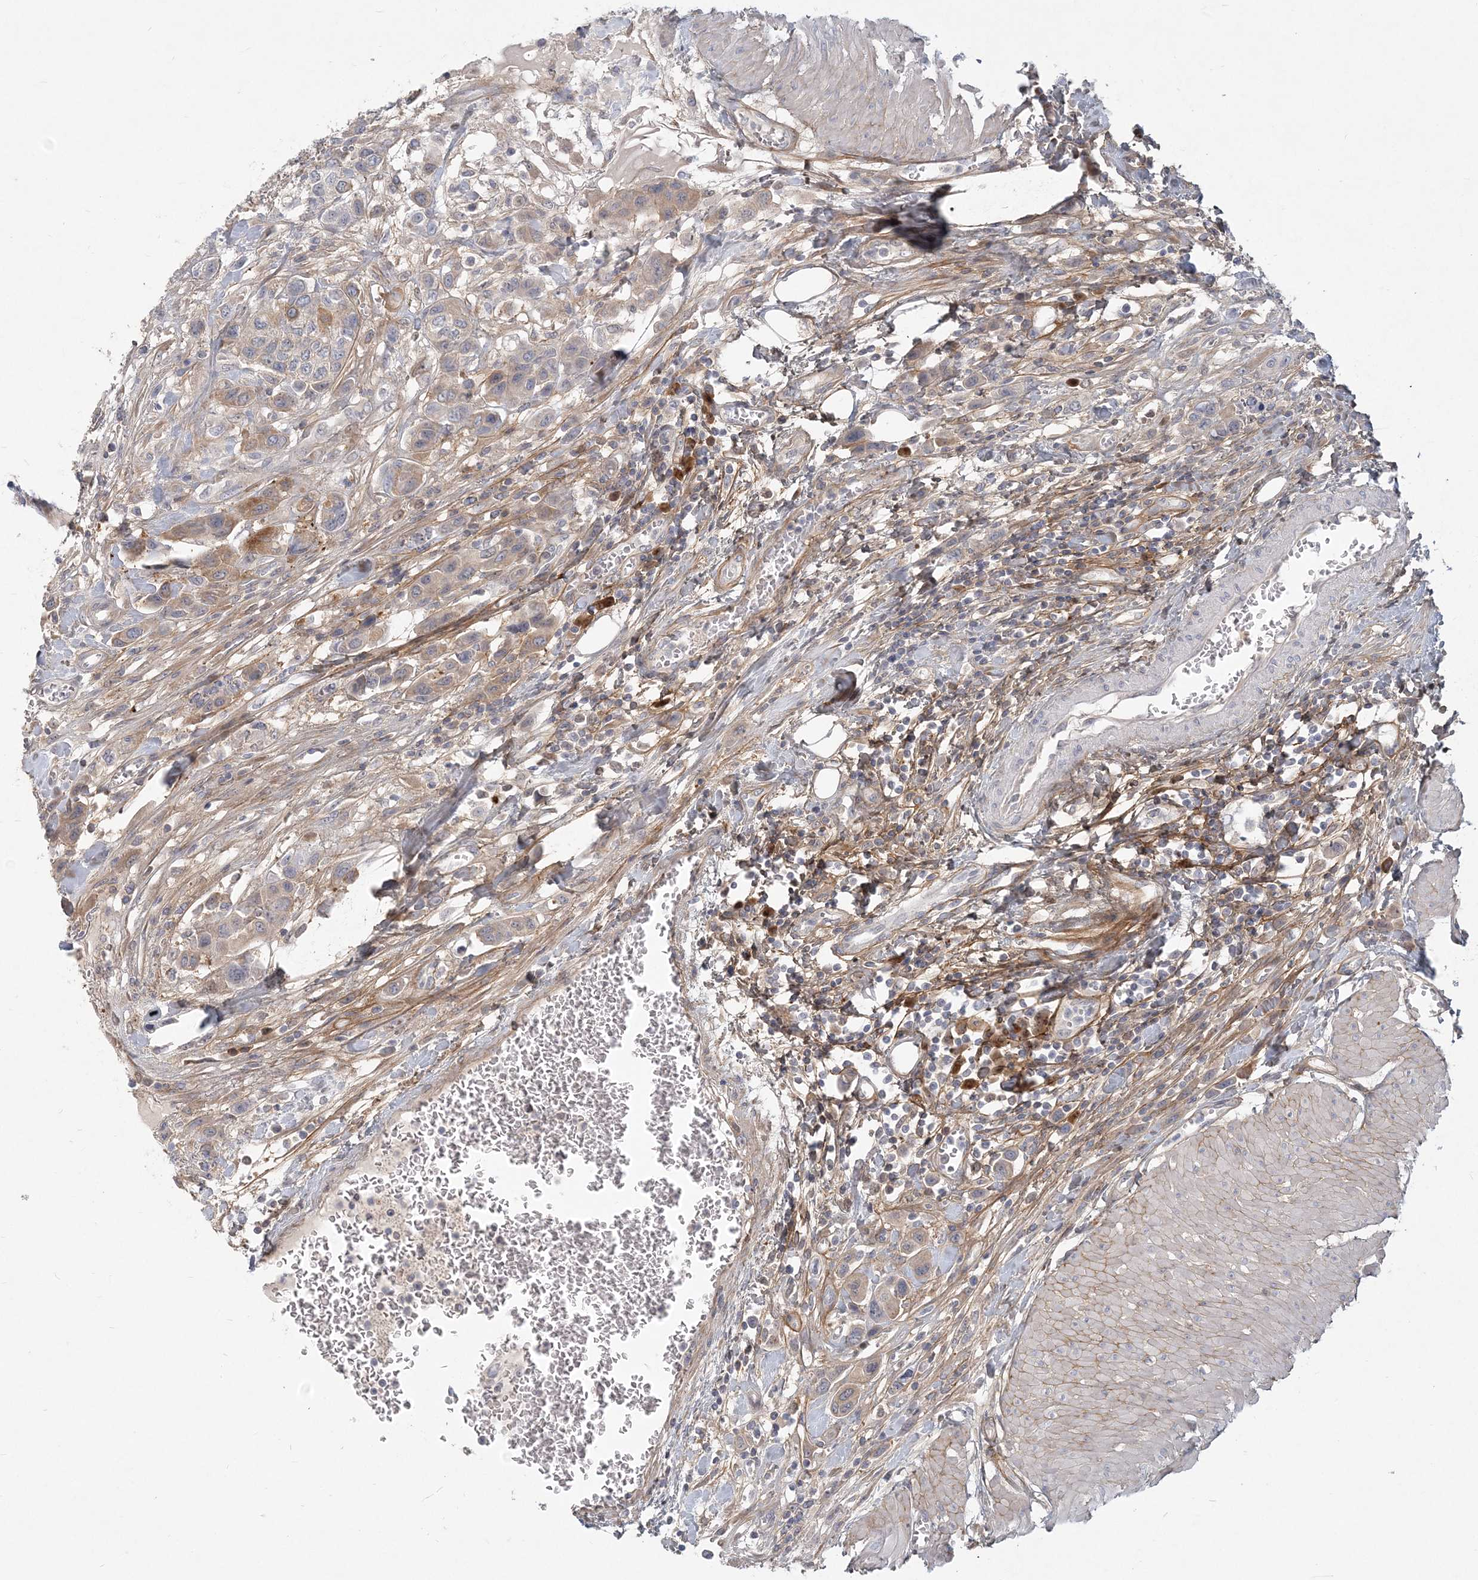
{"staining": {"intensity": "weak", "quantity": "25%-75%", "location": "cytoplasmic/membranous"}, "tissue": "urothelial cancer", "cell_type": "Tumor cells", "image_type": "cancer", "snomed": [{"axis": "morphology", "description": "Urothelial carcinoma, High grade"}, {"axis": "topography", "description": "Urinary bladder"}], "caption": "Immunohistochemical staining of urothelial cancer displays weak cytoplasmic/membranous protein positivity in about 25%-75% of tumor cells.", "gene": "GMPPA", "patient": {"sex": "male", "age": 50}}